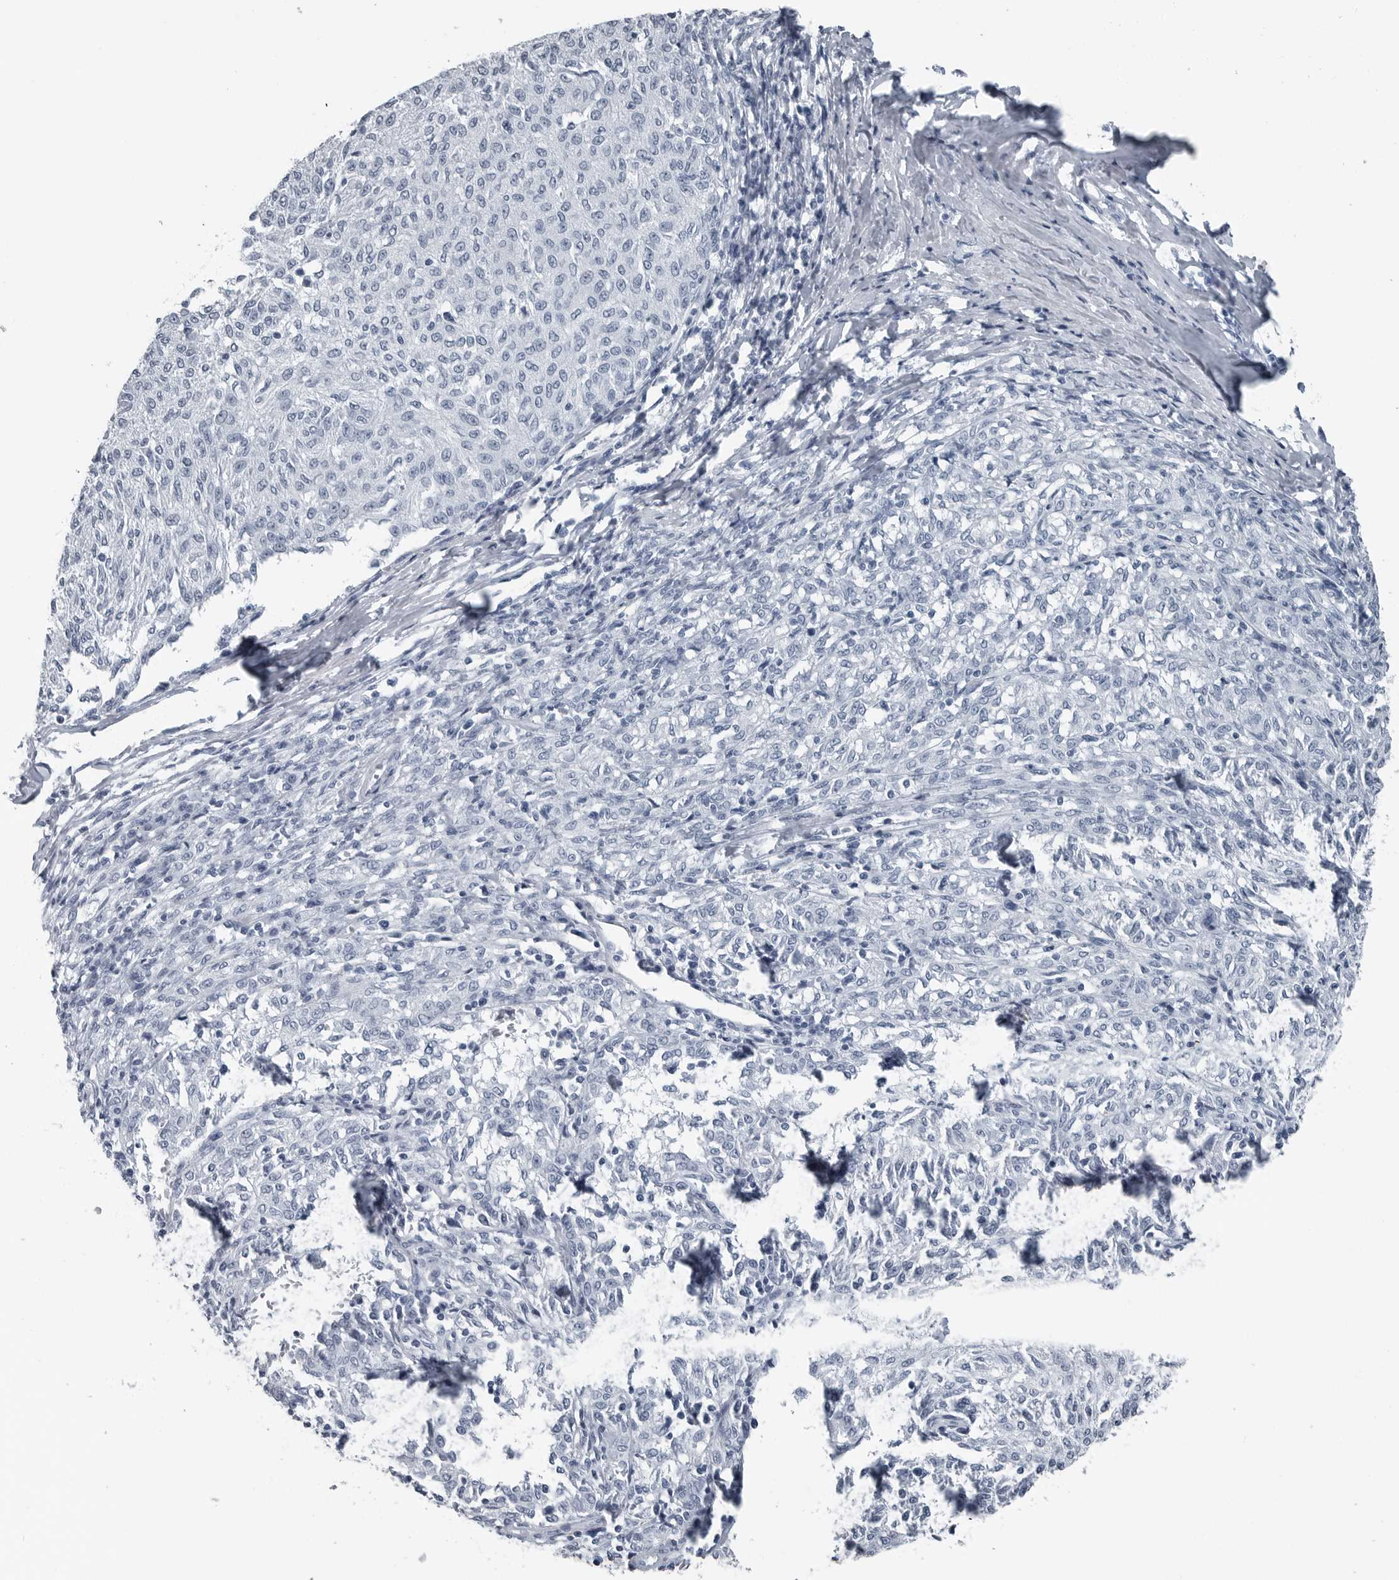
{"staining": {"intensity": "negative", "quantity": "none", "location": "none"}, "tissue": "melanoma", "cell_type": "Tumor cells", "image_type": "cancer", "snomed": [{"axis": "morphology", "description": "Malignant melanoma, NOS"}, {"axis": "topography", "description": "Skin"}], "caption": "IHC photomicrograph of melanoma stained for a protein (brown), which shows no staining in tumor cells. (Stains: DAB (3,3'-diaminobenzidine) immunohistochemistry with hematoxylin counter stain, Microscopy: brightfield microscopy at high magnification).", "gene": "SPINK1", "patient": {"sex": "female", "age": 72}}